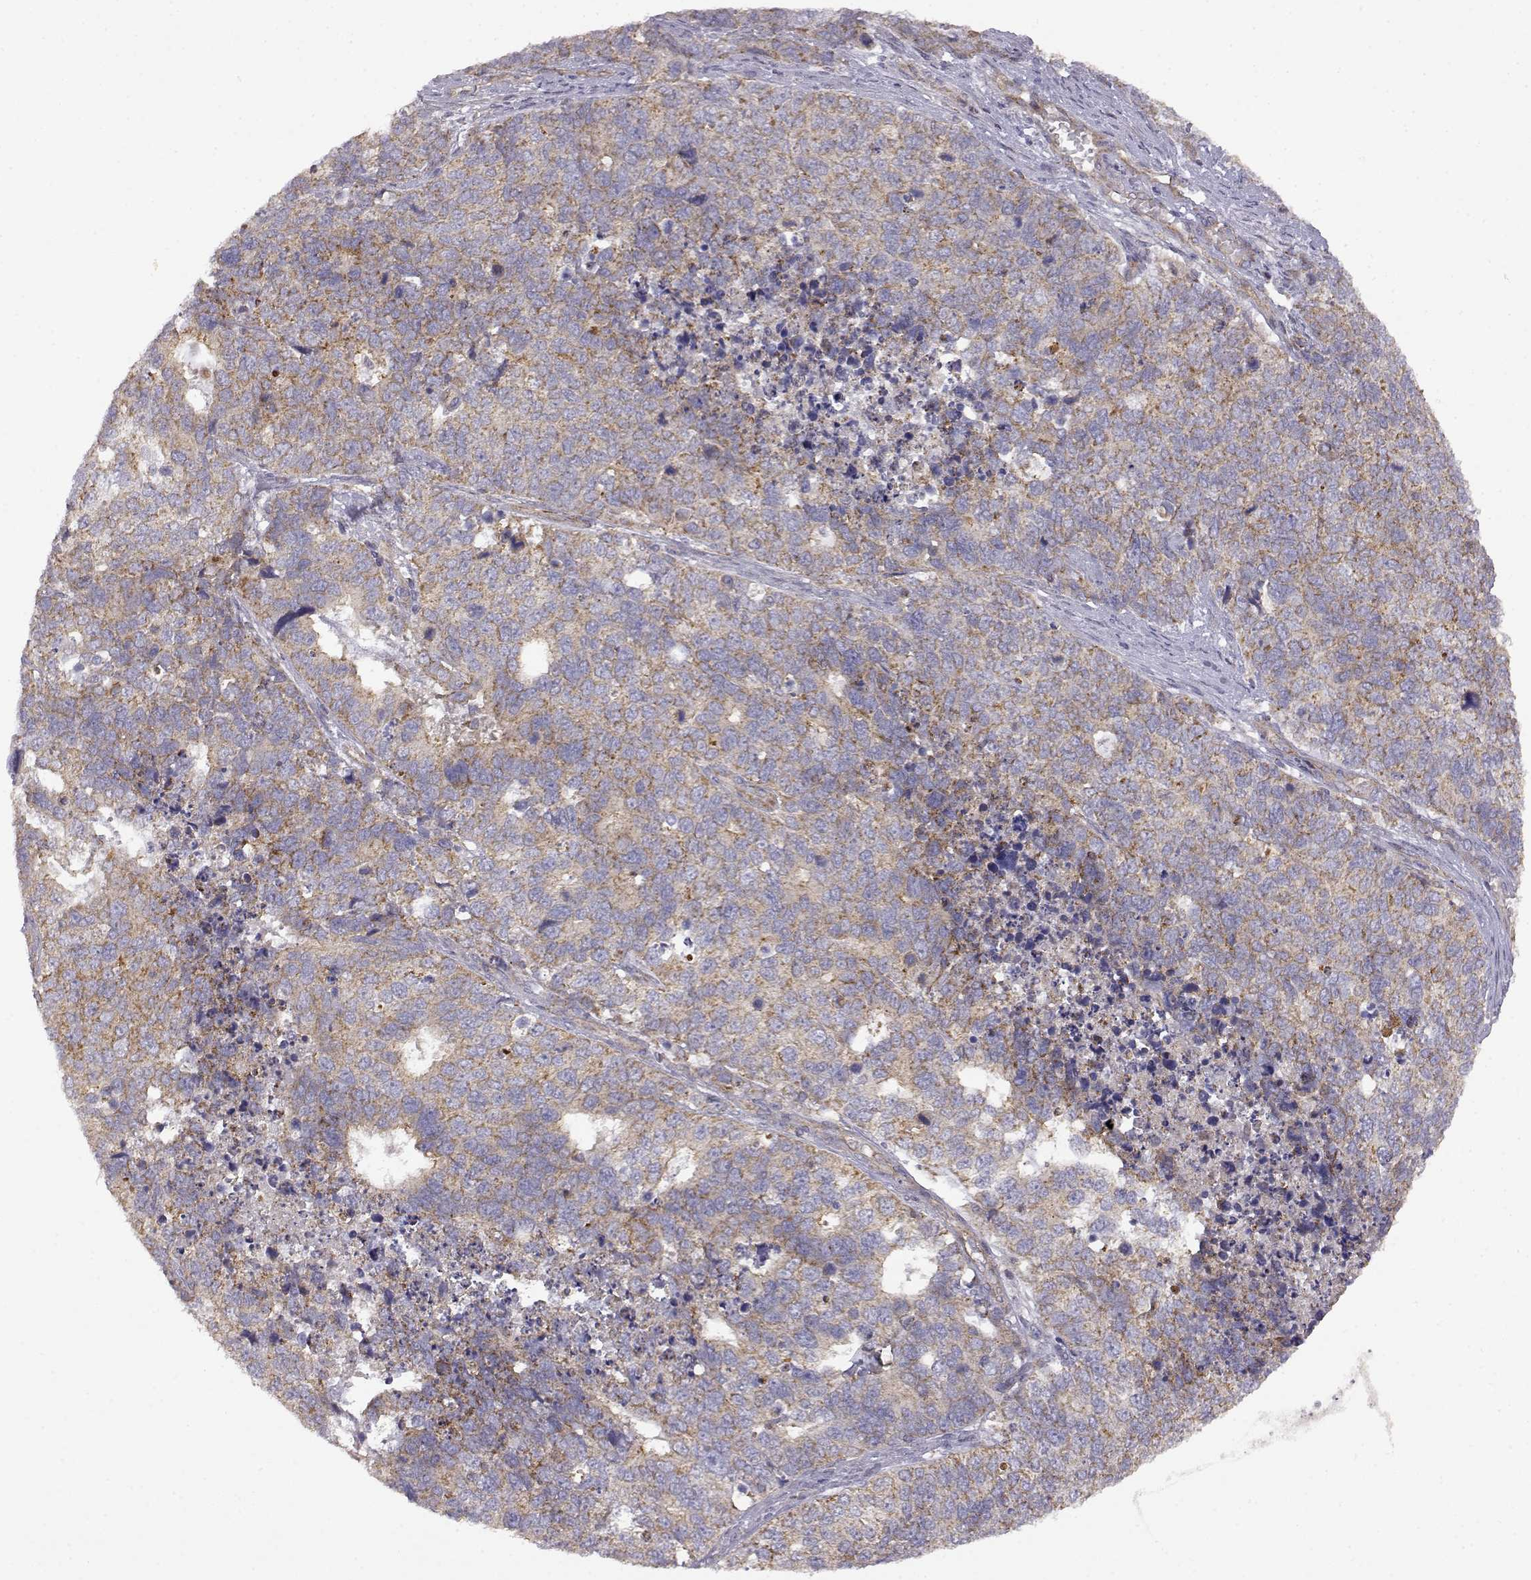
{"staining": {"intensity": "weak", "quantity": "25%-75%", "location": "cytoplasmic/membranous"}, "tissue": "cervical cancer", "cell_type": "Tumor cells", "image_type": "cancer", "snomed": [{"axis": "morphology", "description": "Squamous cell carcinoma, NOS"}, {"axis": "topography", "description": "Cervix"}], "caption": "Immunohistochemical staining of human cervical squamous cell carcinoma demonstrates weak cytoplasmic/membranous protein staining in about 25%-75% of tumor cells.", "gene": "DDC", "patient": {"sex": "female", "age": 63}}